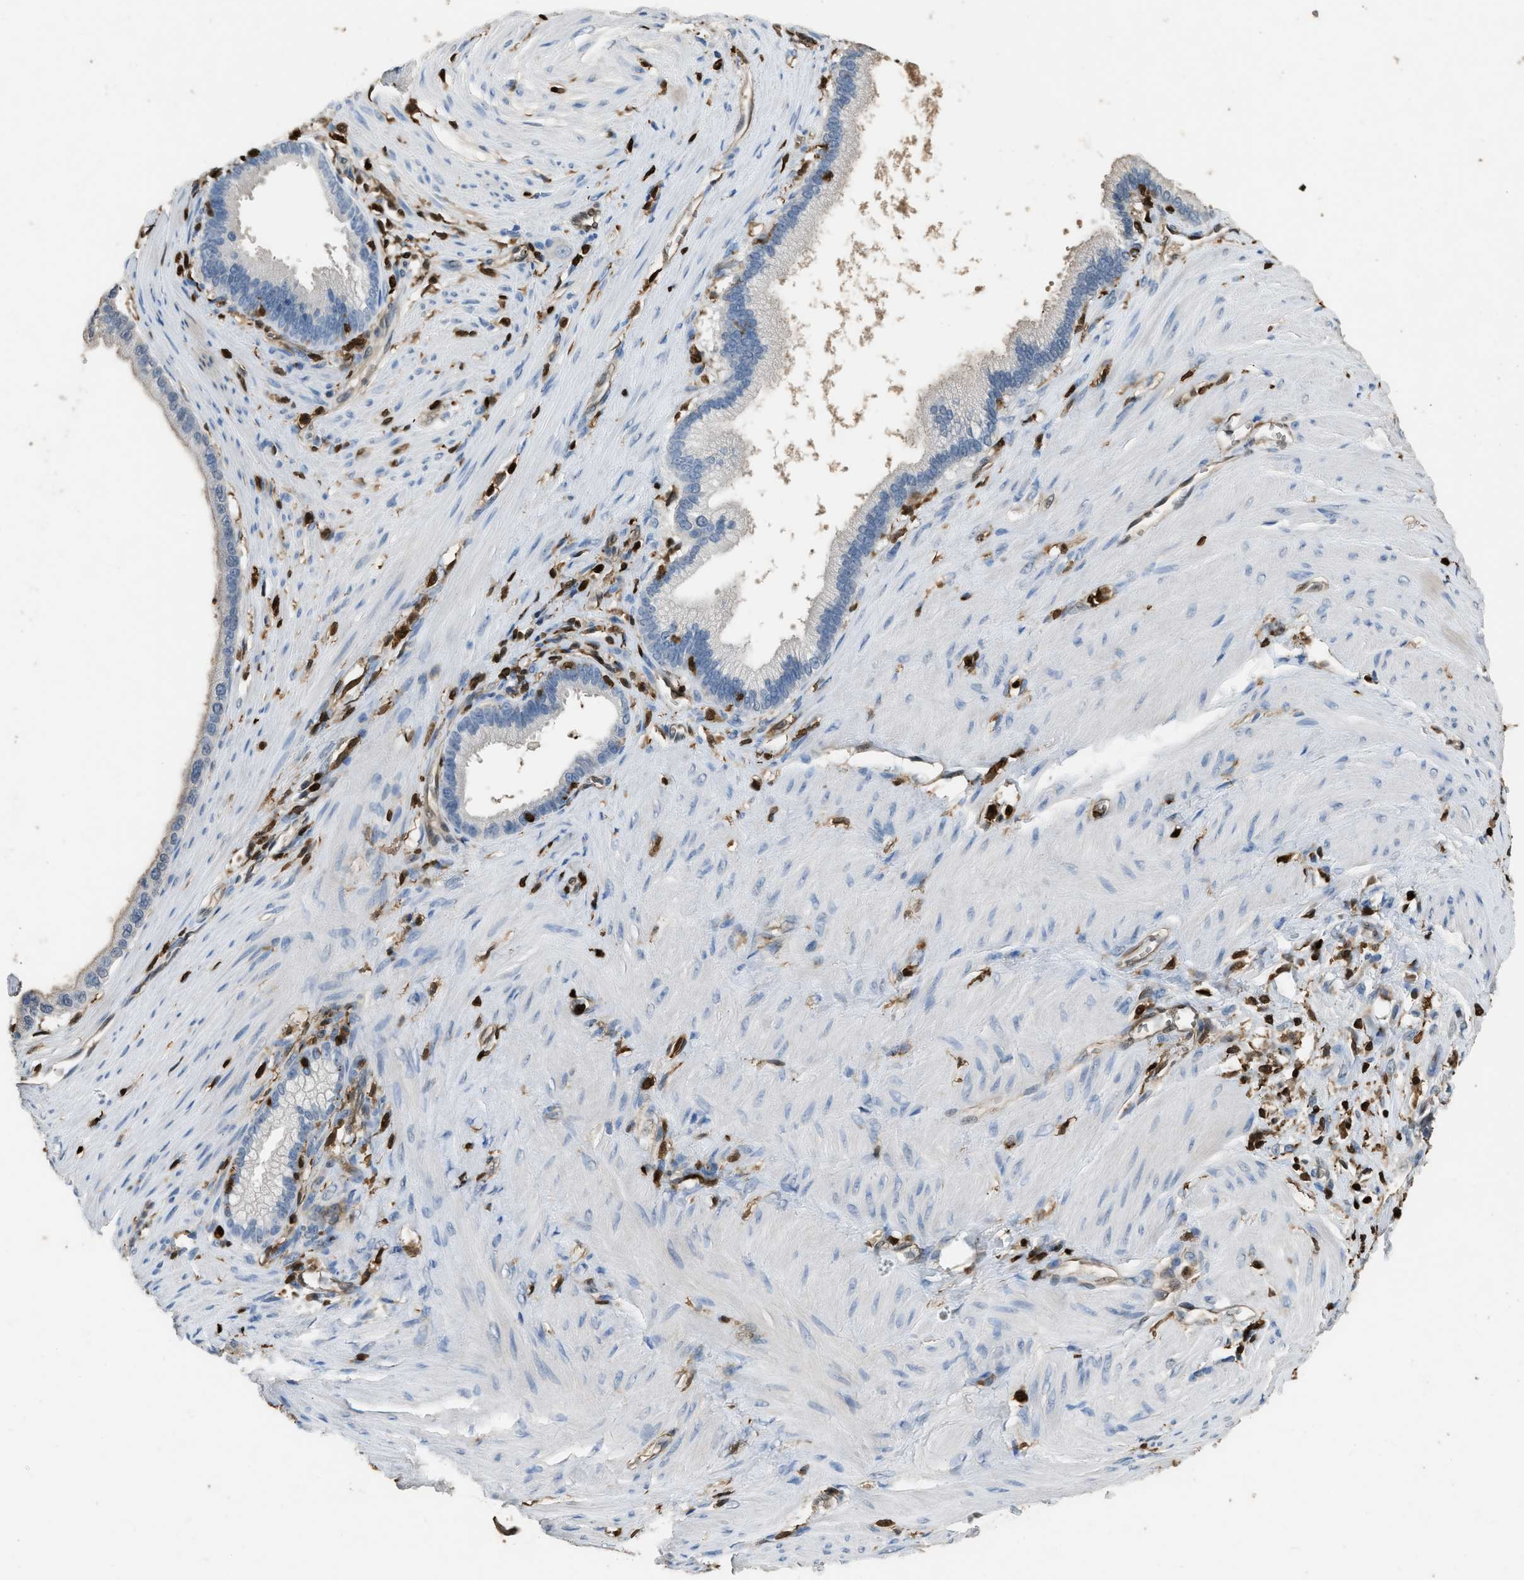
{"staining": {"intensity": "negative", "quantity": "none", "location": "none"}, "tissue": "pancreatic cancer", "cell_type": "Tumor cells", "image_type": "cancer", "snomed": [{"axis": "morphology", "description": "Adenocarcinoma, NOS"}, {"axis": "topography", "description": "Pancreas"}], "caption": "Tumor cells are negative for brown protein staining in pancreatic cancer (adenocarcinoma).", "gene": "ARHGDIB", "patient": {"sex": "male", "age": 69}}